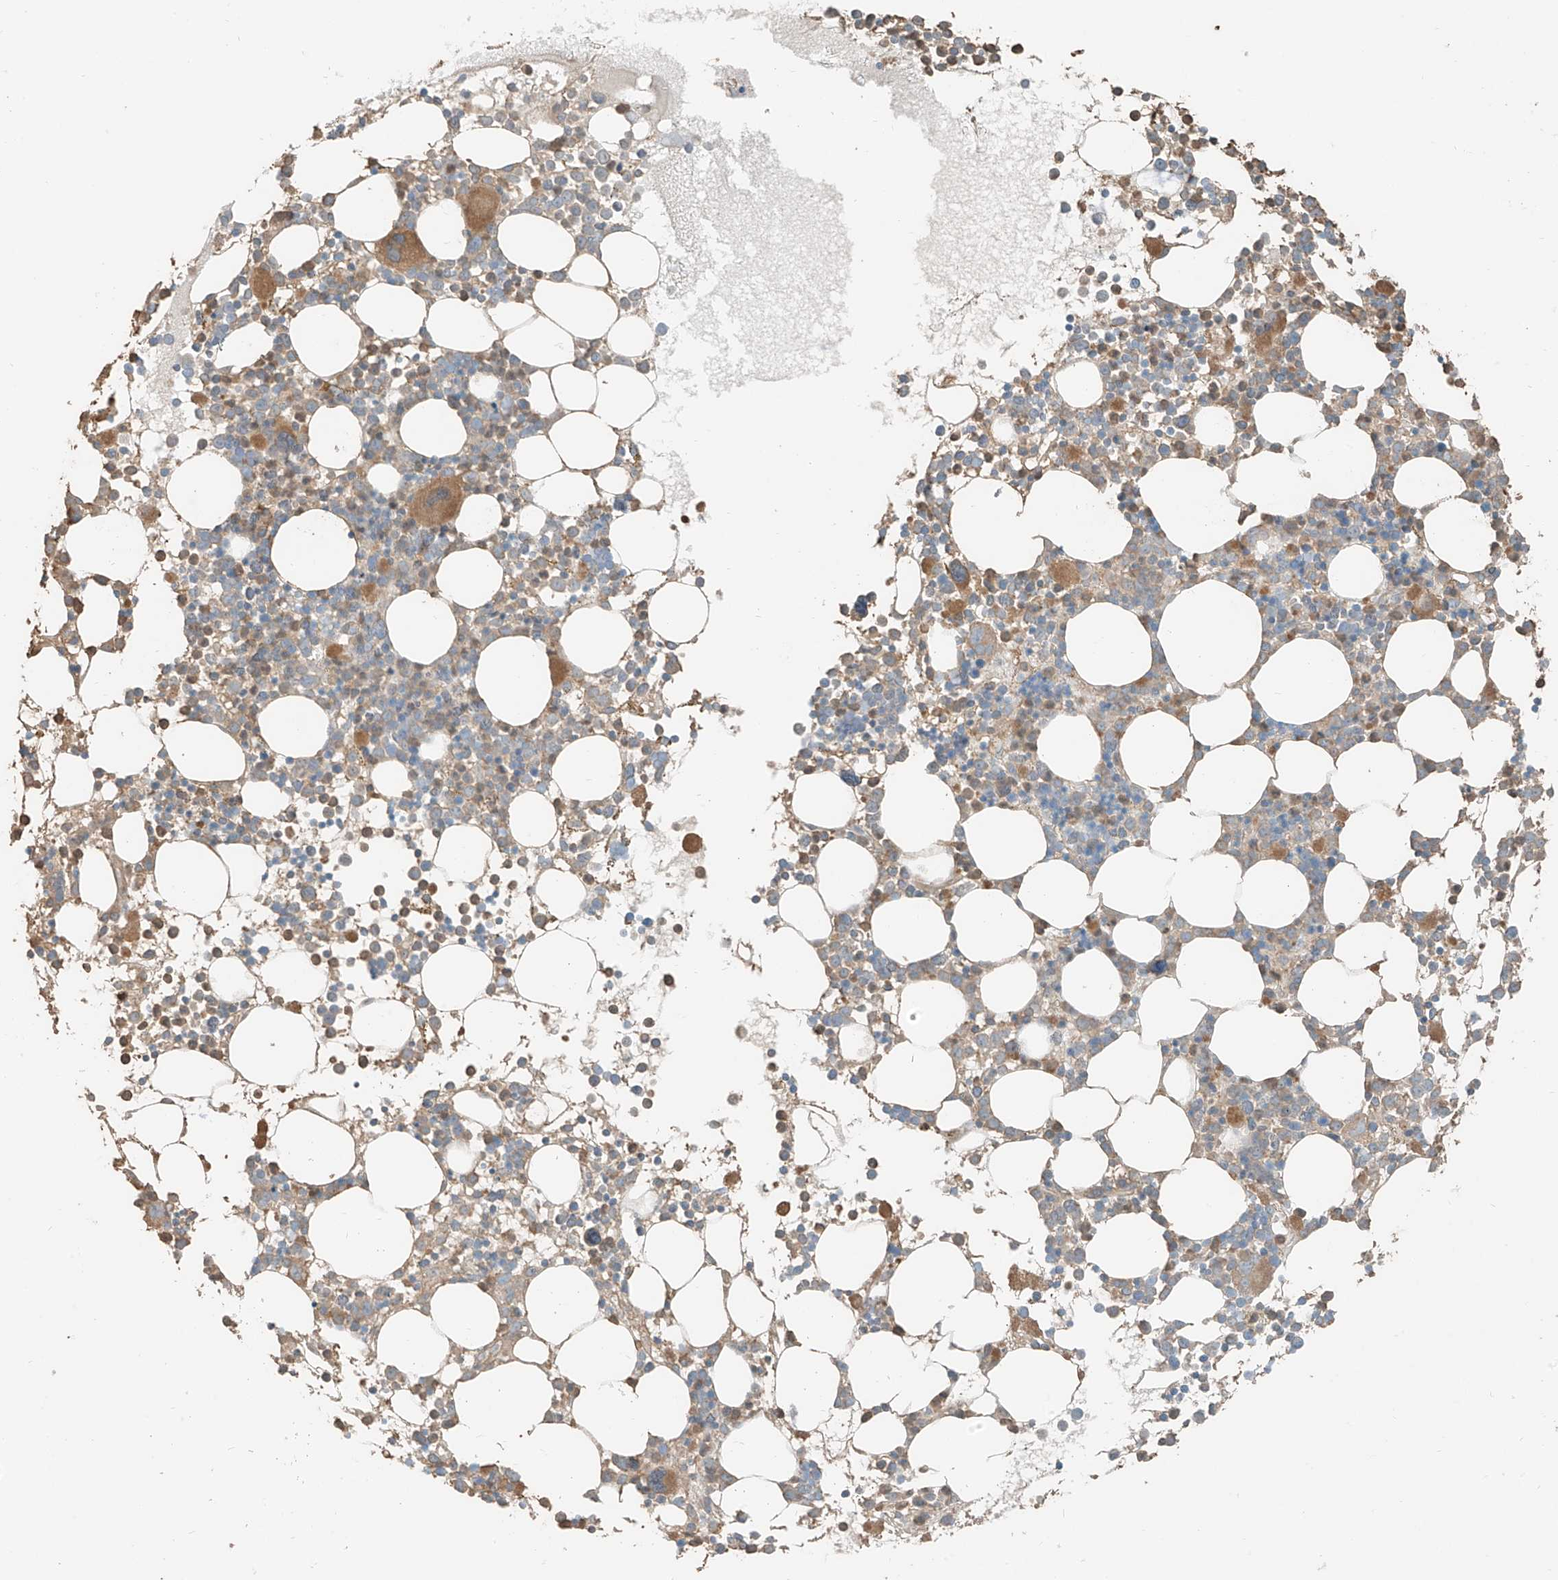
{"staining": {"intensity": "moderate", "quantity": "25%-75%", "location": "cytoplasmic/membranous"}, "tissue": "bone marrow", "cell_type": "Hematopoietic cells", "image_type": "normal", "snomed": [{"axis": "morphology", "description": "Normal tissue, NOS"}, {"axis": "topography", "description": "Bone marrow"}], "caption": "Moderate cytoplasmic/membranous protein expression is appreciated in approximately 25%-75% of hematopoietic cells in bone marrow. The staining was performed using DAB to visualize the protein expression in brown, while the nuclei were stained in blue with hematoxylin (Magnification: 20x).", "gene": "RFTN2", "patient": {"sex": "female", "age": 62}}